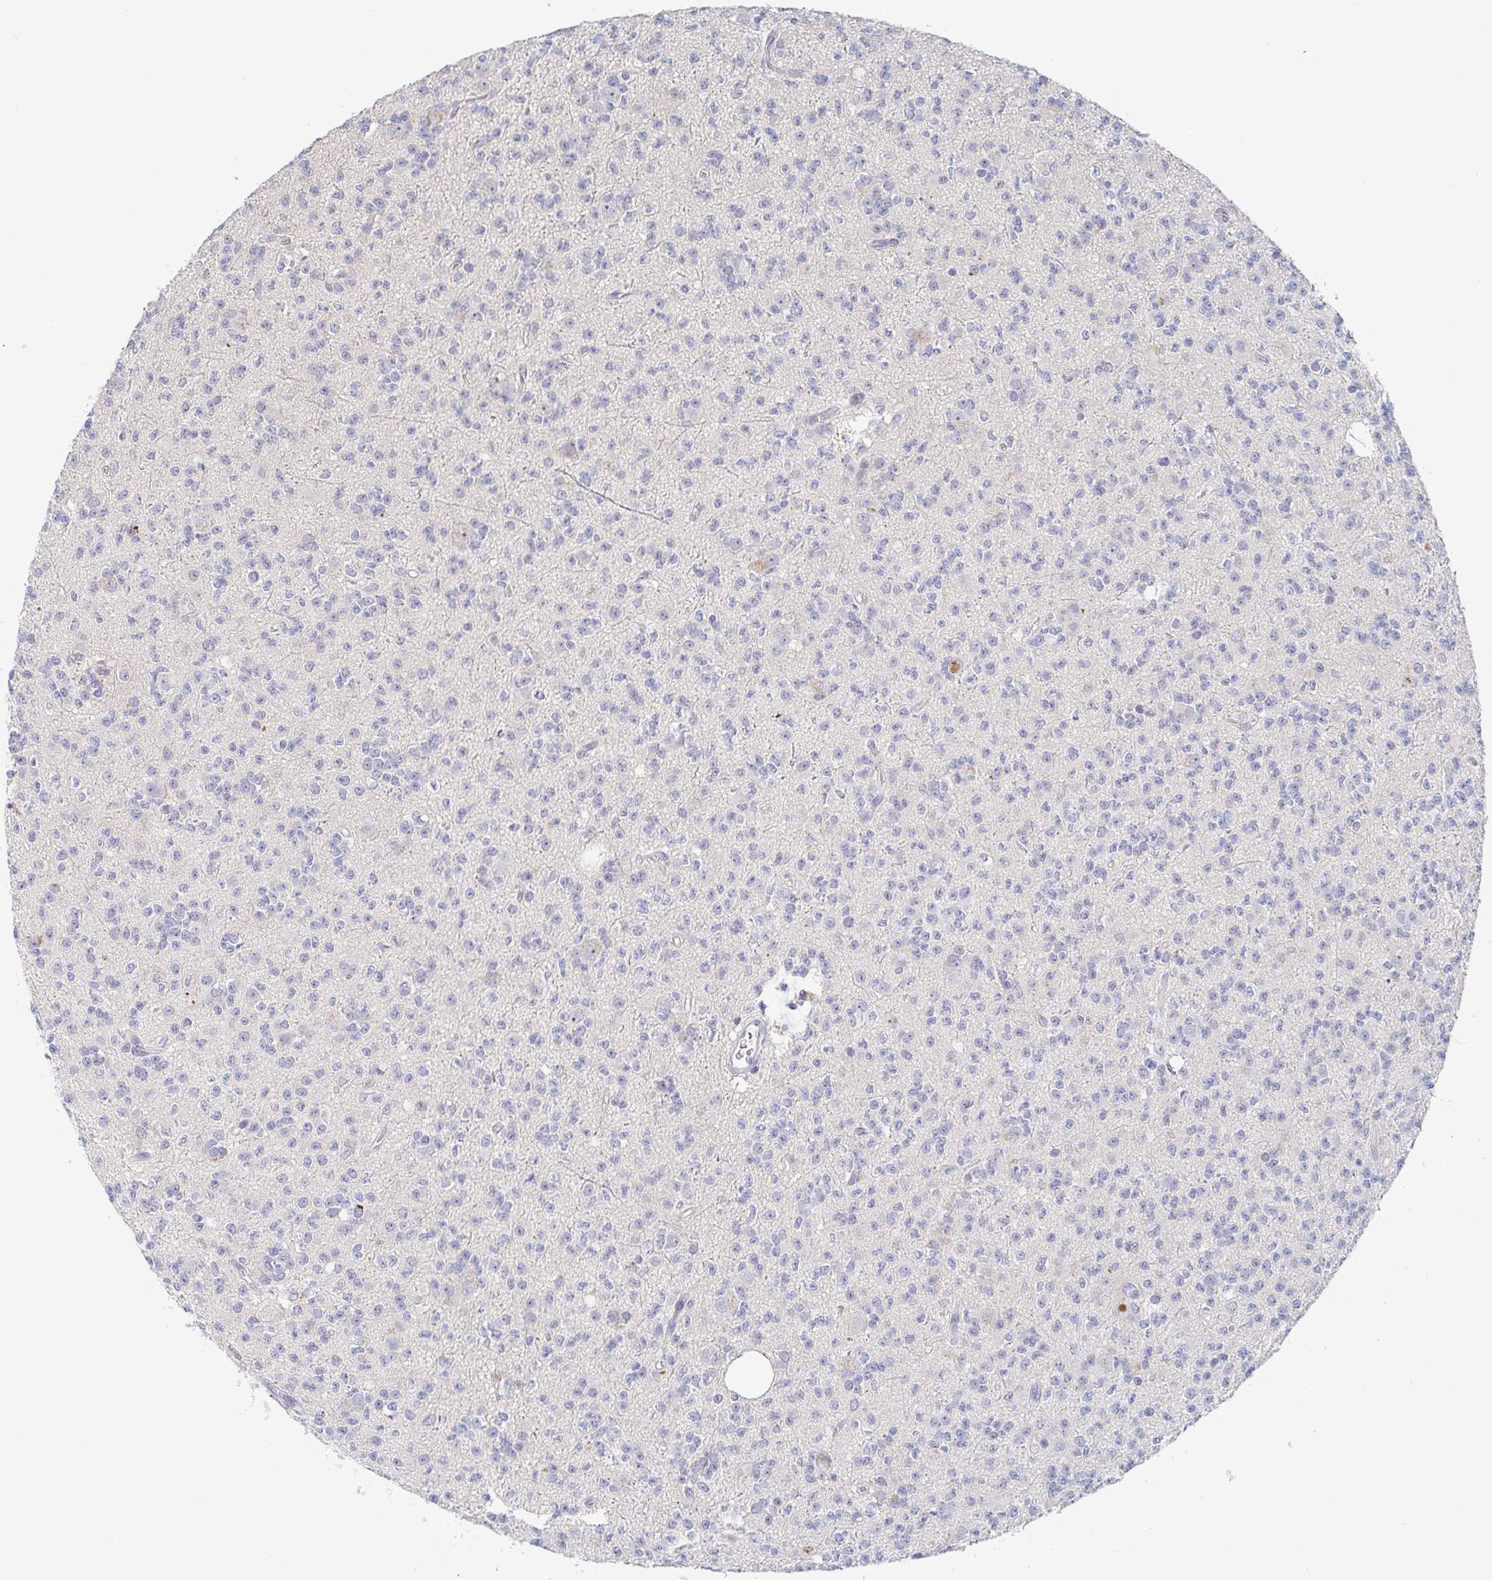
{"staining": {"intensity": "negative", "quantity": "none", "location": "none"}, "tissue": "glioma", "cell_type": "Tumor cells", "image_type": "cancer", "snomed": [{"axis": "morphology", "description": "Glioma, malignant, High grade"}, {"axis": "topography", "description": "Brain"}], "caption": "A photomicrograph of human malignant glioma (high-grade) is negative for staining in tumor cells.", "gene": "ZNF430", "patient": {"sex": "male", "age": 36}}